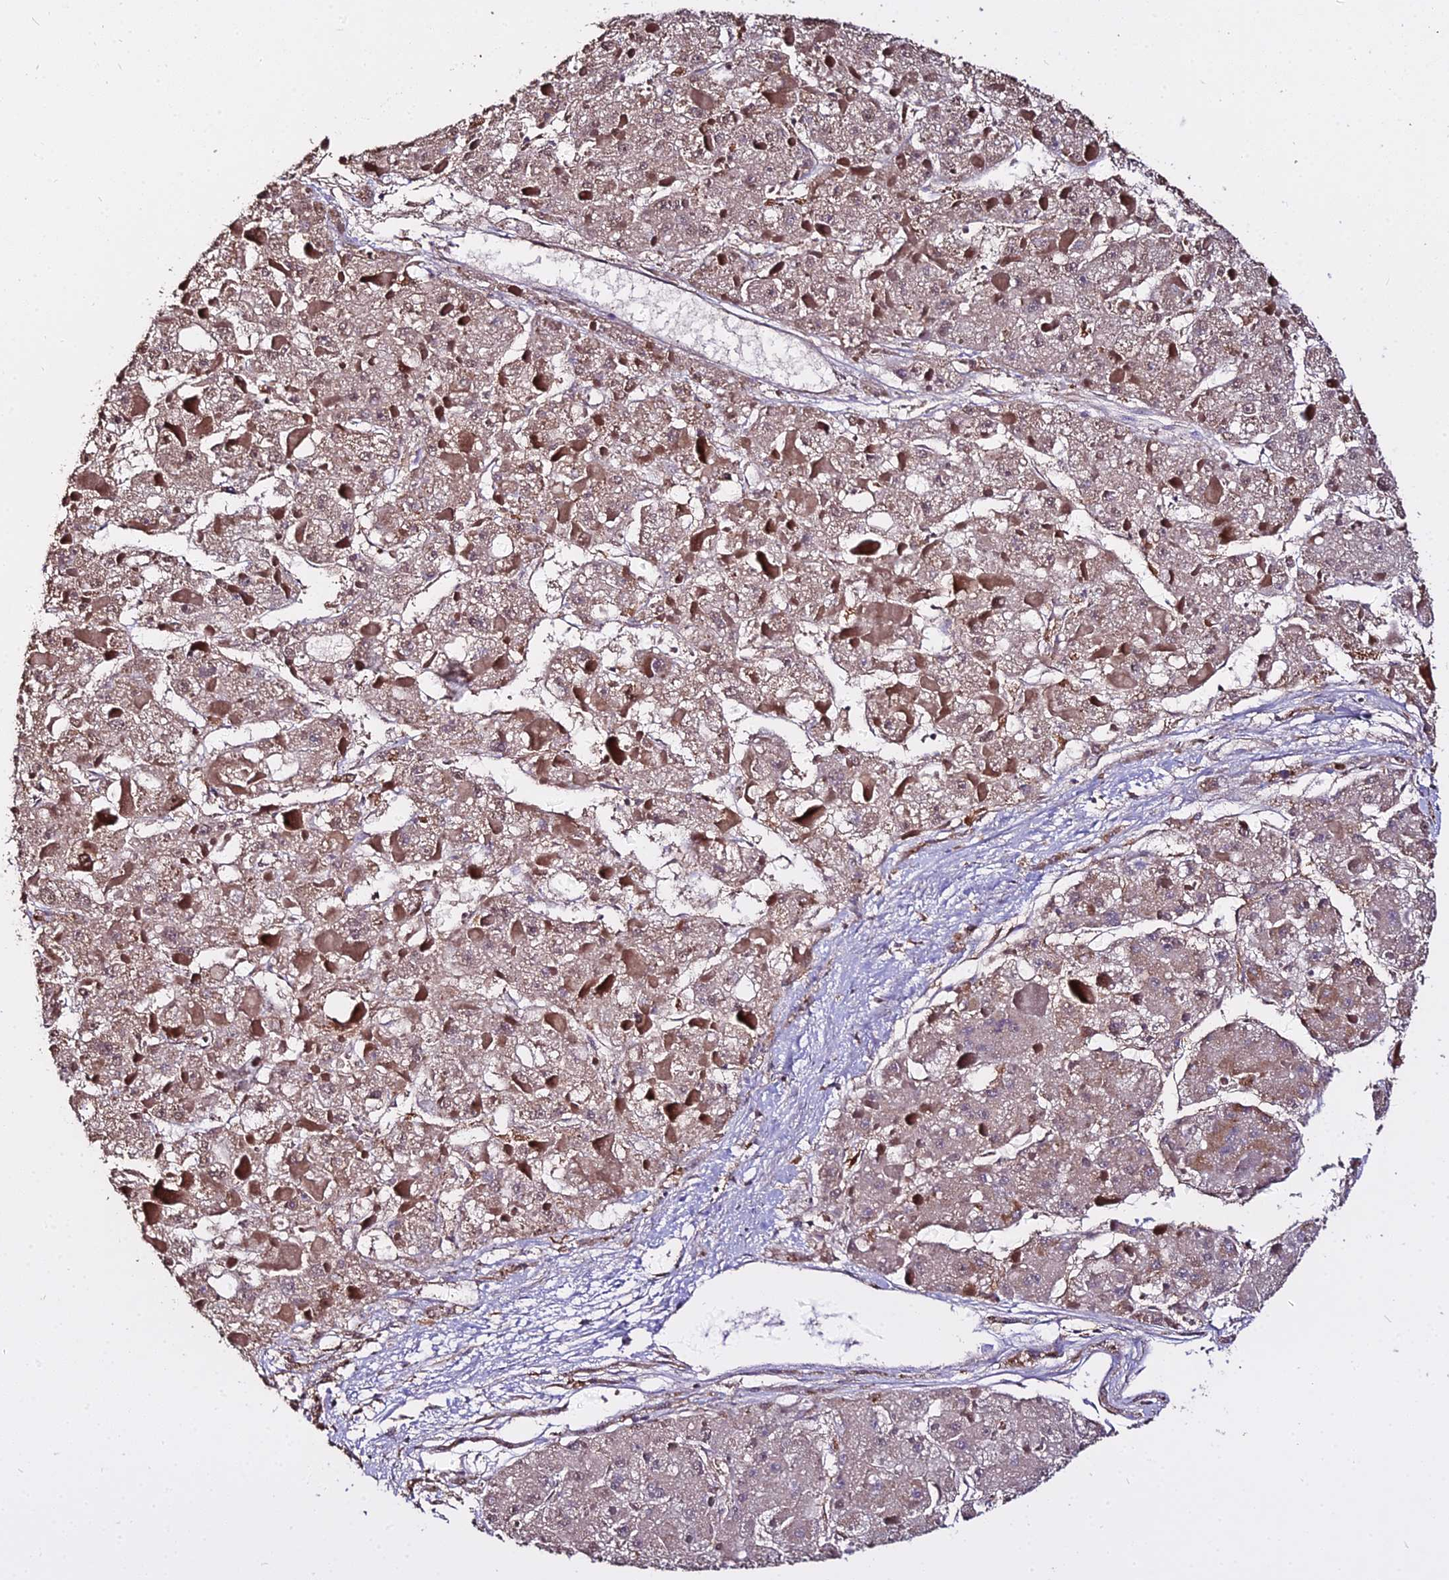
{"staining": {"intensity": "weak", "quantity": "25%-75%", "location": "cytoplasmic/membranous,nuclear"}, "tissue": "liver cancer", "cell_type": "Tumor cells", "image_type": "cancer", "snomed": [{"axis": "morphology", "description": "Carcinoma, Hepatocellular, NOS"}, {"axis": "topography", "description": "Liver"}], "caption": "Immunohistochemistry (IHC) photomicrograph of human liver cancer stained for a protein (brown), which shows low levels of weak cytoplasmic/membranous and nuclear staining in approximately 25%-75% of tumor cells.", "gene": "METTL13", "patient": {"sex": "female", "age": 73}}